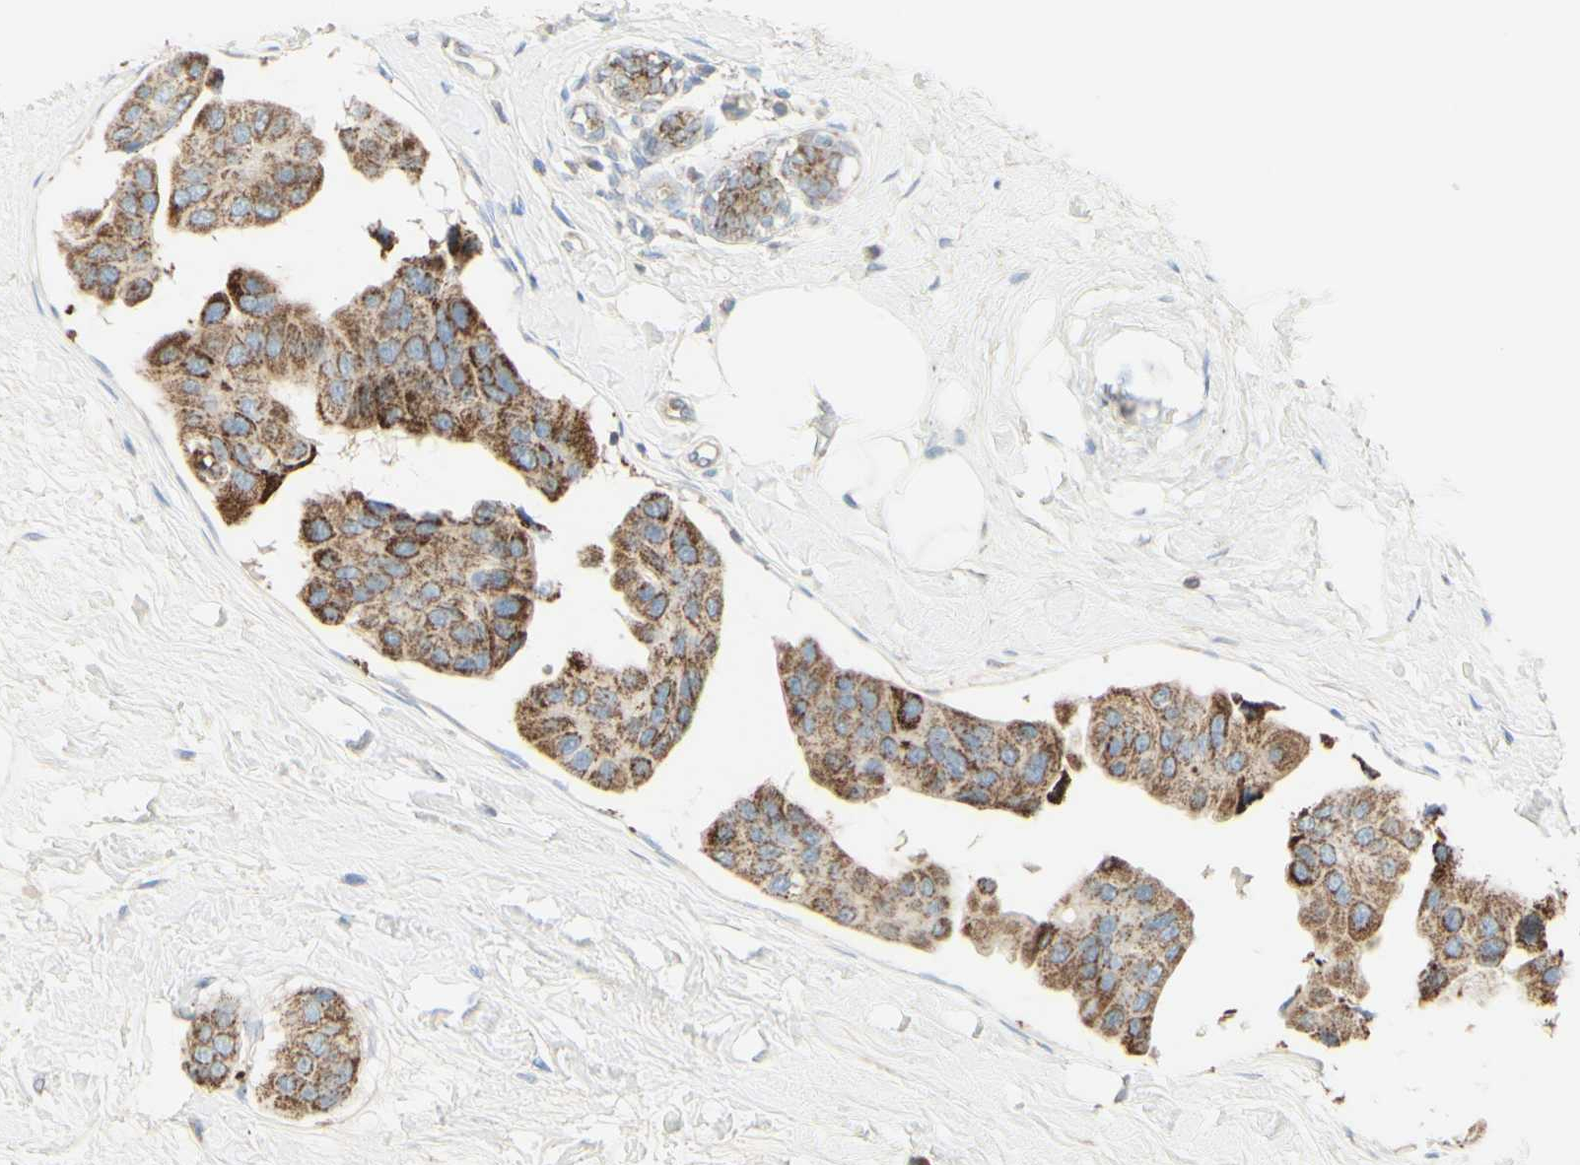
{"staining": {"intensity": "moderate", "quantity": "25%-75%", "location": "cytoplasmic/membranous"}, "tissue": "breast cancer", "cell_type": "Tumor cells", "image_type": "cancer", "snomed": [{"axis": "morphology", "description": "Normal tissue, NOS"}, {"axis": "morphology", "description": "Duct carcinoma"}, {"axis": "topography", "description": "Breast"}], "caption": "Immunohistochemistry (IHC) image of invasive ductal carcinoma (breast) stained for a protein (brown), which displays medium levels of moderate cytoplasmic/membranous expression in about 25%-75% of tumor cells.", "gene": "CNTNAP1", "patient": {"sex": "female", "age": 39}}